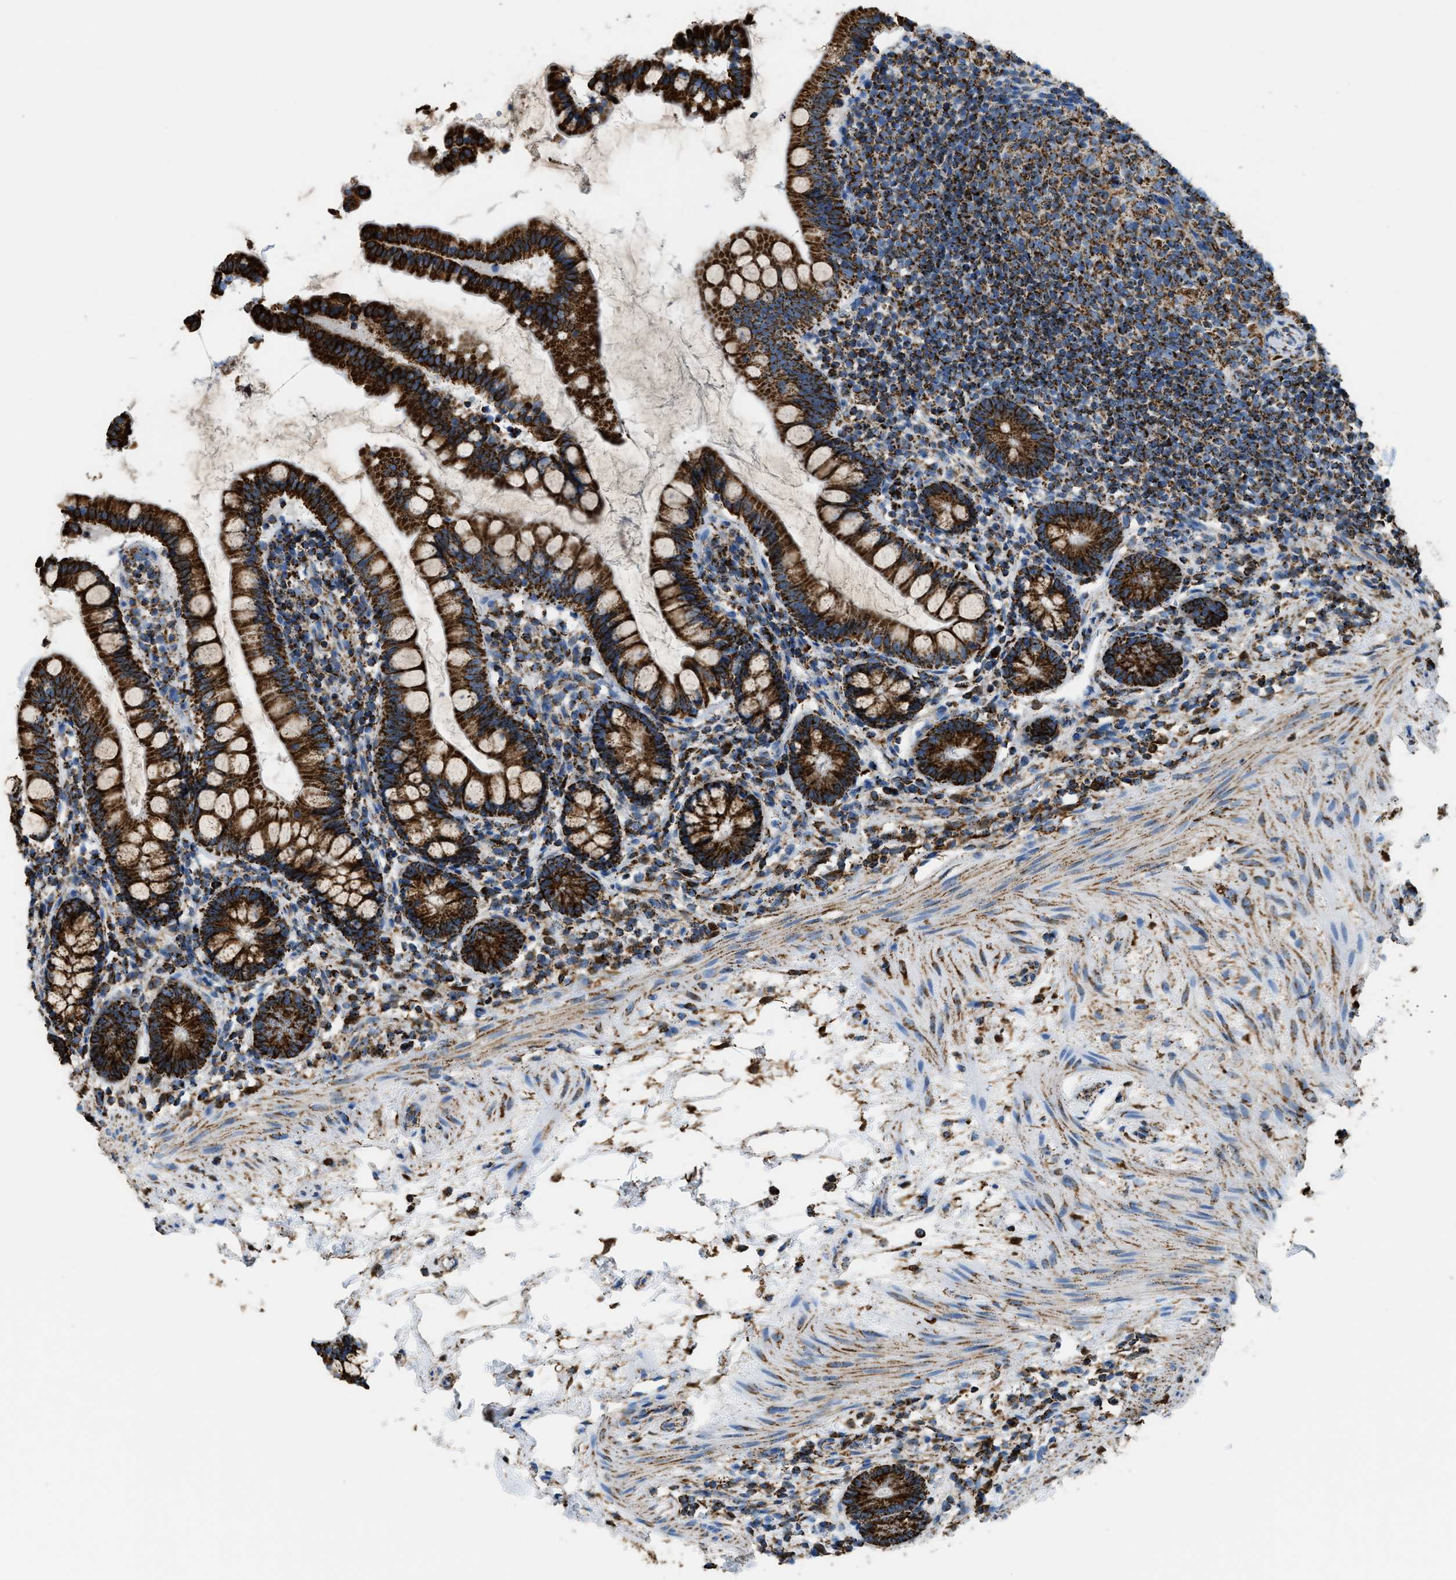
{"staining": {"intensity": "strong", "quantity": ">75%", "location": "cytoplasmic/membranous"}, "tissue": "small intestine", "cell_type": "Glandular cells", "image_type": "normal", "snomed": [{"axis": "morphology", "description": "Normal tissue, NOS"}, {"axis": "topography", "description": "Small intestine"}], "caption": "DAB immunohistochemical staining of benign human small intestine reveals strong cytoplasmic/membranous protein expression in approximately >75% of glandular cells. (brown staining indicates protein expression, while blue staining denotes nuclei).", "gene": "ETFB", "patient": {"sex": "female", "age": 84}}